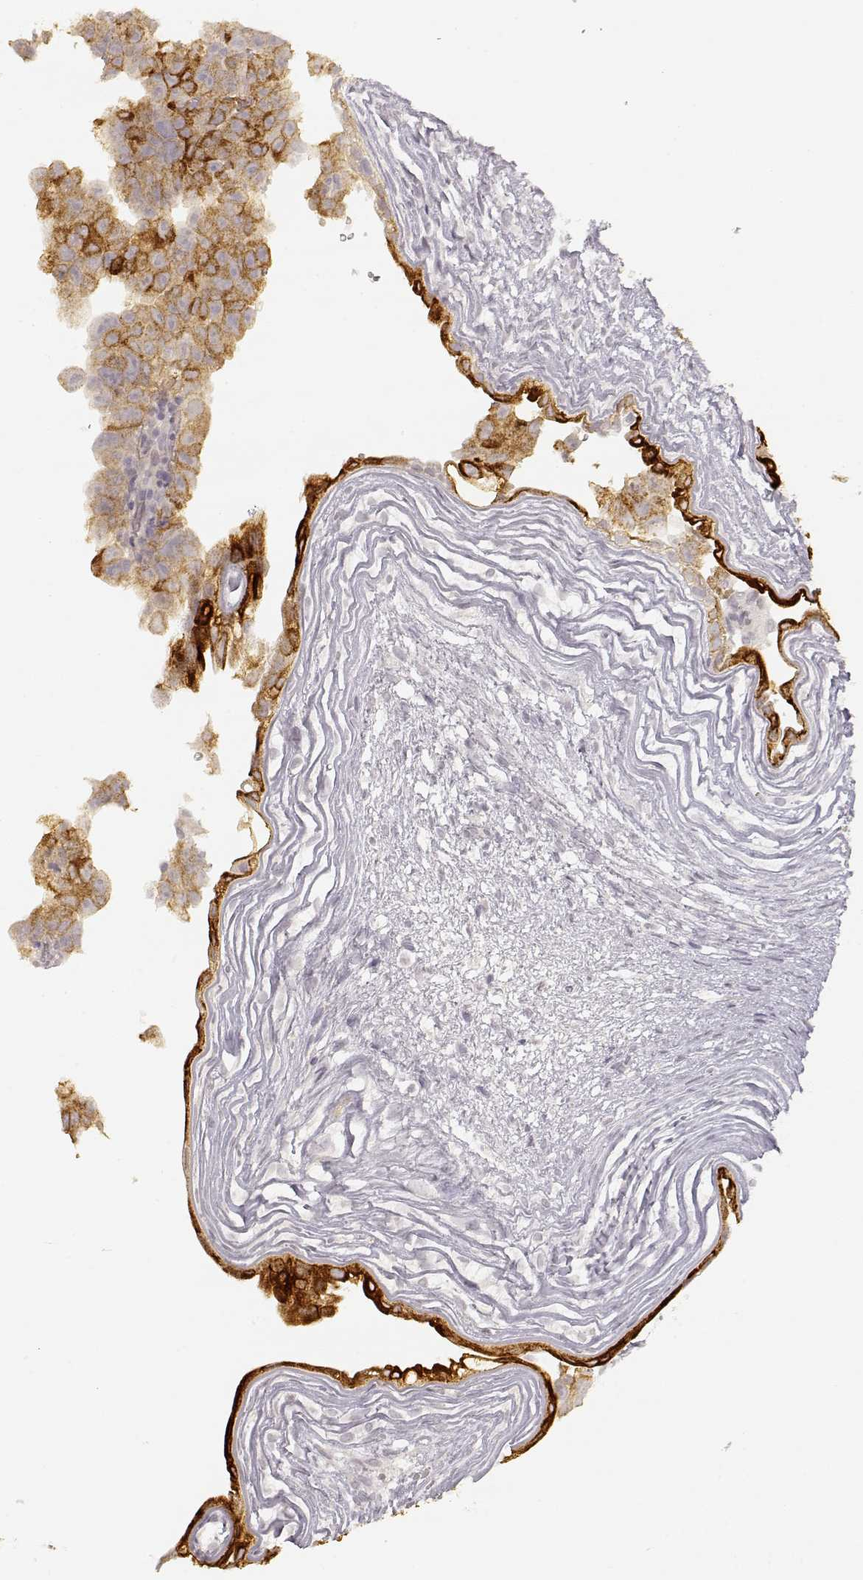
{"staining": {"intensity": "strong", "quantity": "<25%", "location": "cytoplasmic/membranous"}, "tissue": "testis cancer", "cell_type": "Tumor cells", "image_type": "cancer", "snomed": [{"axis": "morphology", "description": "Normal tissue, NOS"}, {"axis": "morphology", "description": "Carcinoma, Embryonal, NOS"}, {"axis": "topography", "description": "Testis"}, {"axis": "topography", "description": "Epididymis"}], "caption": "Immunohistochemistry (IHC) image of testis embryonal carcinoma stained for a protein (brown), which reveals medium levels of strong cytoplasmic/membranous expression in approximately <25% of tumor cells.", "gene": "LAMC2", "patient": {"sex": "male", "age": 24}}